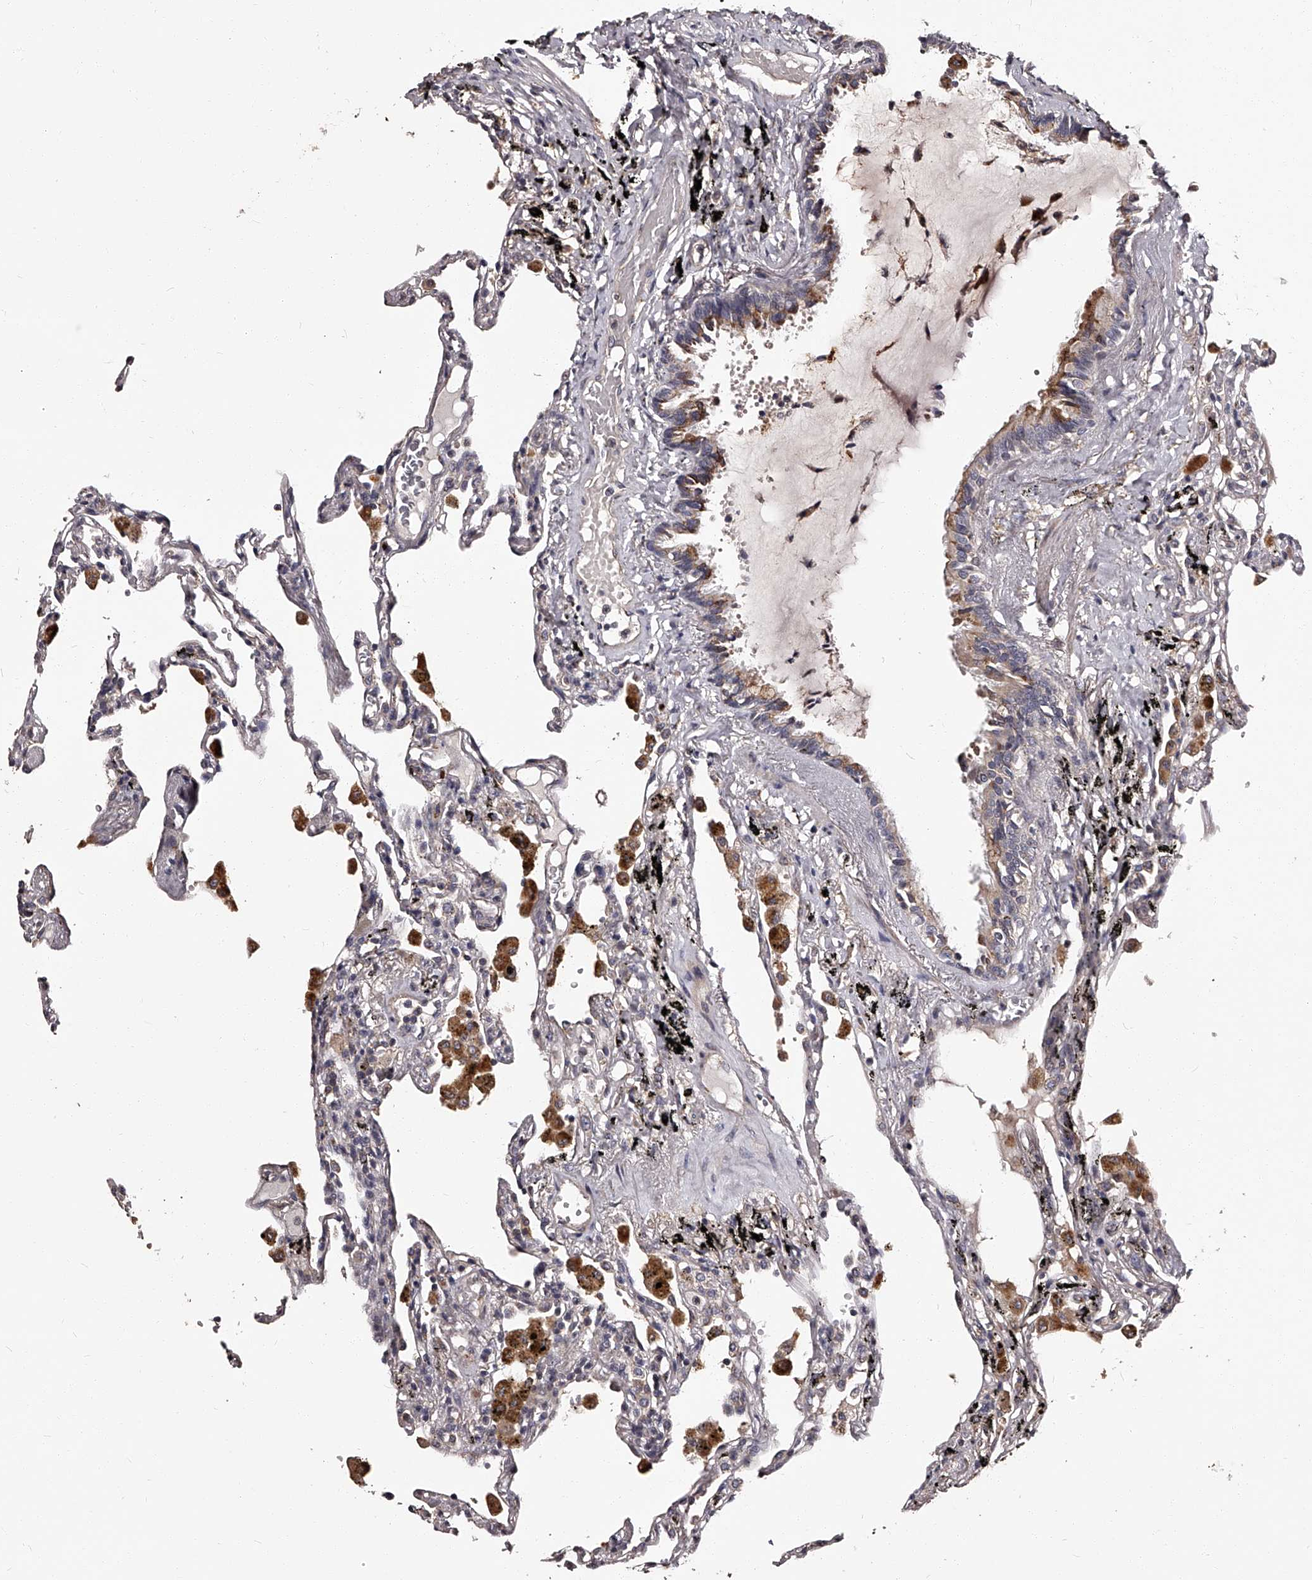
{"staining": {"intensity": "negative", "quantity": "none", "location": "none"}, "tissue": "lung", "cell_type": "Alveolar cells", "image_type": "normal", "snomed": [{"axis": "morphology", "description": "Normal tissue, NOS"}, {"axis": "topography", "description": "Lung"}], "caption": "Lung stained for a protein using immunohistochemistry shows no expression alveolar cells.", "gene": "RSC1A1", "patient": {"sex": "male", "age": 59}}